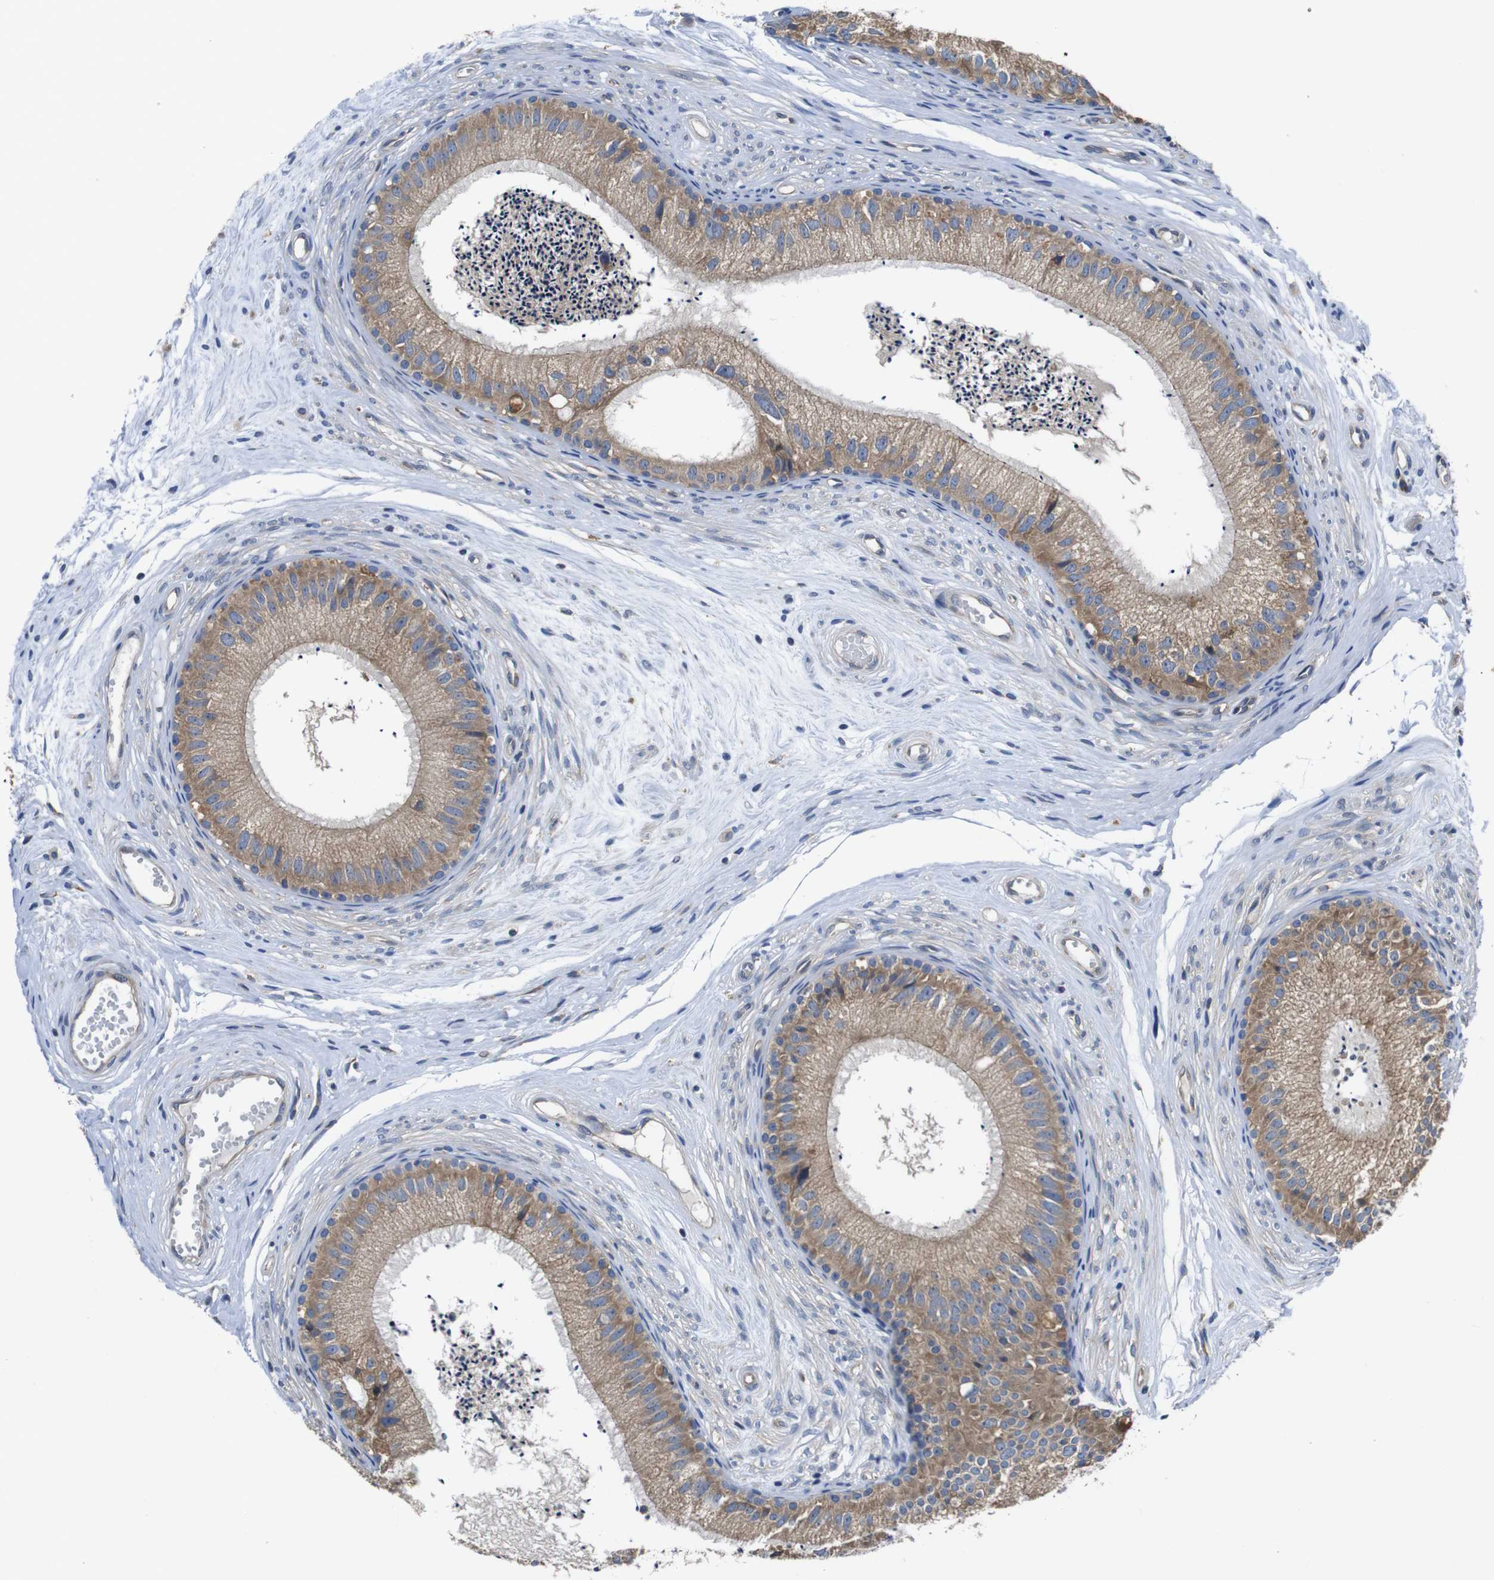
{"staining": {"intensity": "moderate", "quantity": ">75%", "location": "cytoplasmic/membranous"}, "tissue": "epididymis", "cell_type": "Glandular cells", "image_type": "normal", "snomed": [{"axis": "morphology", "description": "Normal tissue, NOS"}, {"axis": "topography", "description": "Epididymis"}], "caption": "This micrograph reveals benign epididymis stained with immunohistochemistry (IHC) to label a protein in brown. The cytoplasmic/membranous of glandular cells show moderate positivity for the protein. Nuclei are counter-stained blue.", "gene": "MARCHF7", "patient": {"sex": "male", "age": 56}}